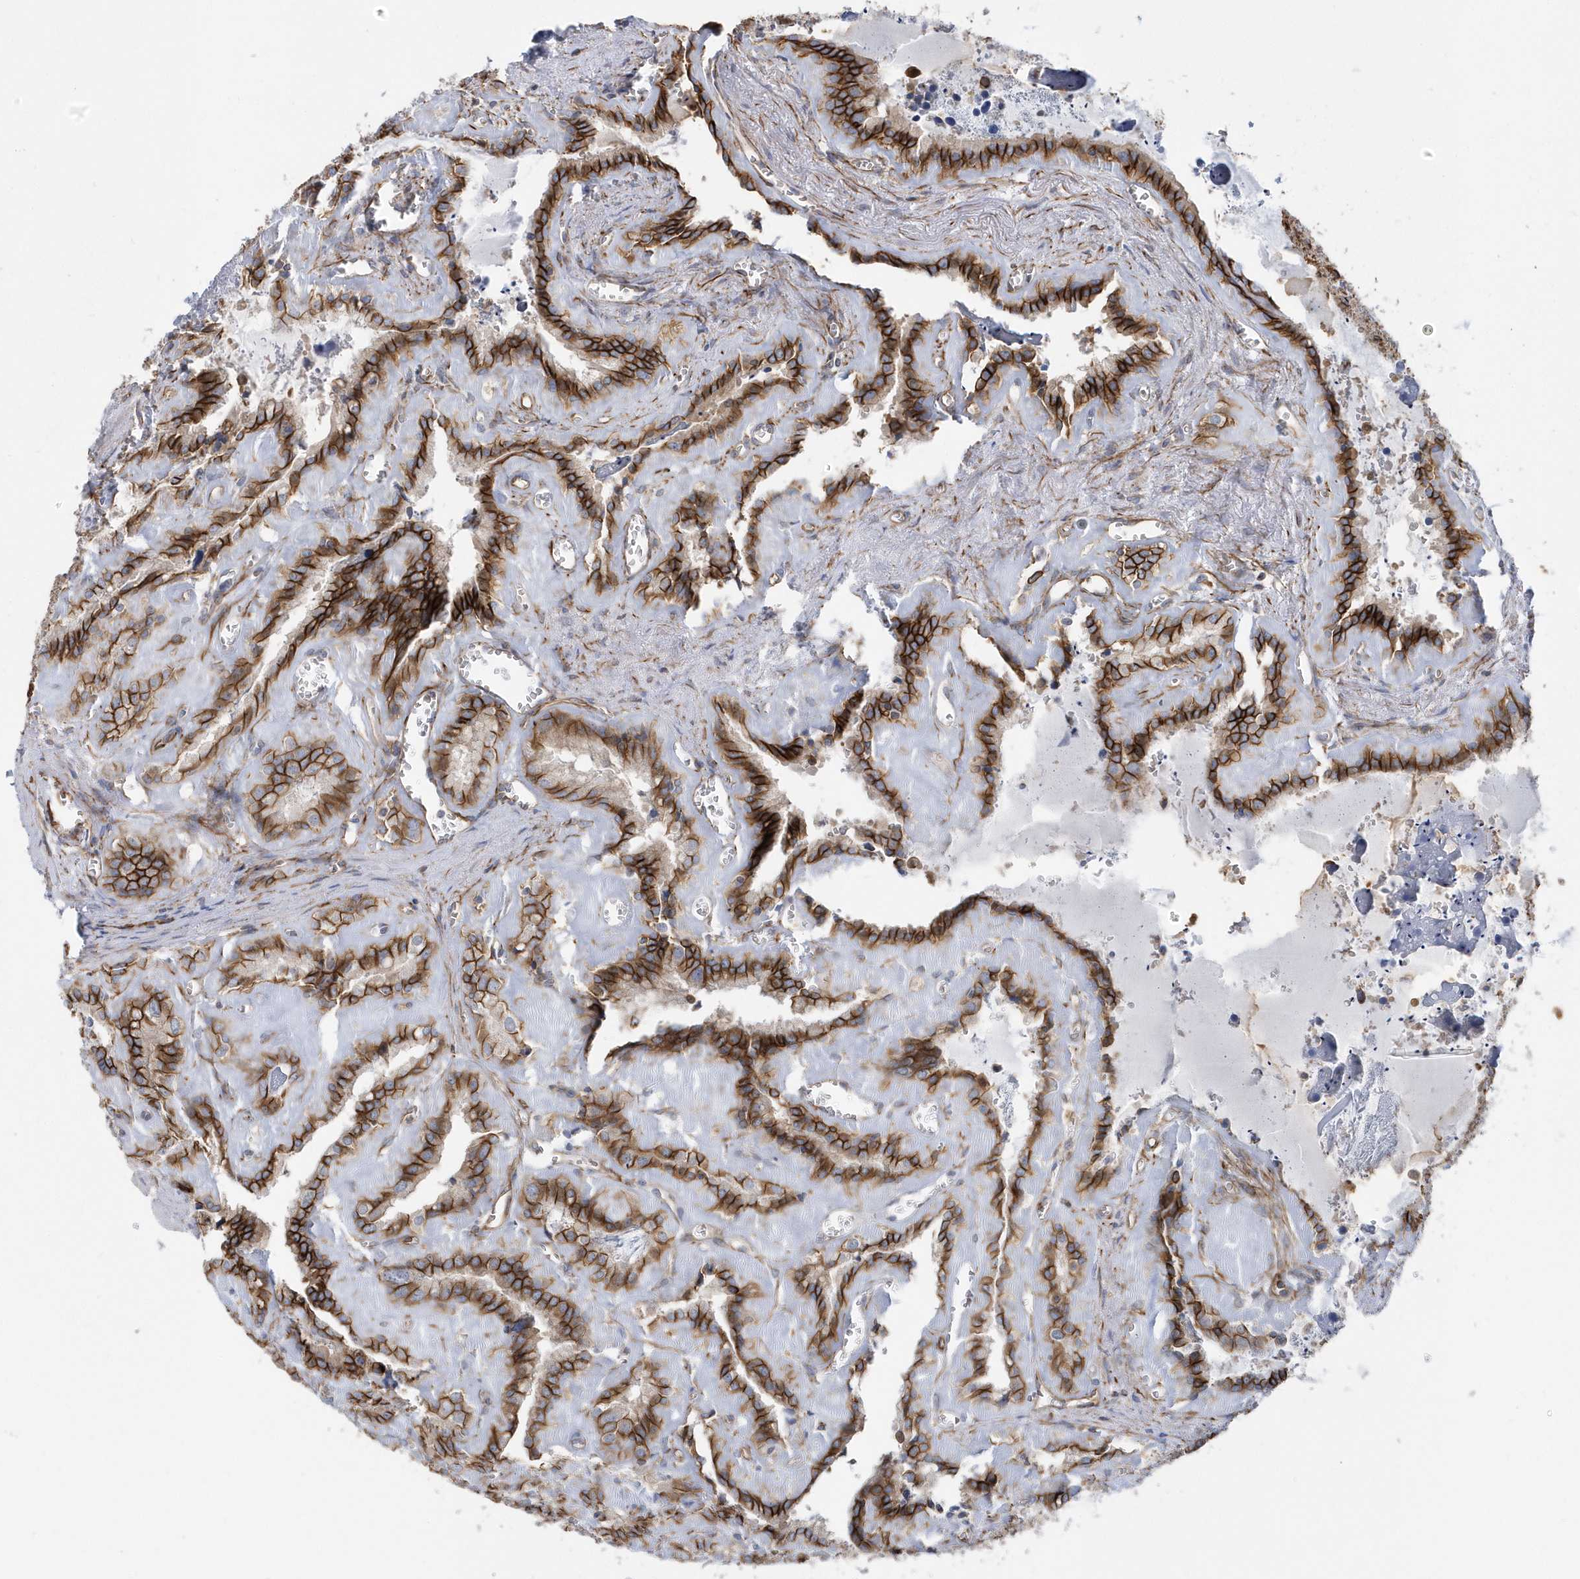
{"staining": {"intensity": "strong", "quantity": ">75%", "location": "cytoplasmic/membranous"}, "tissue": "seminal vesicle", "cell_type": "Glandular cells", "image_type": "normal", "snomed": [{"axis": "morphology", "description": "Normal tissue, NOS"}, {"axis": "topography", "description": "Prostate"}, {"axis": "topography", "description": "Seminal veicle"}], "caption": "A high-resolution histopathology image shows IHC staining of unremarkable seminal vesicle, which demonstrates strong cytoplasmic/membranous positivity in about >75% of glandular cells.", "gene": "RAB17", "patient": {"sex": "male", "age": 59}}